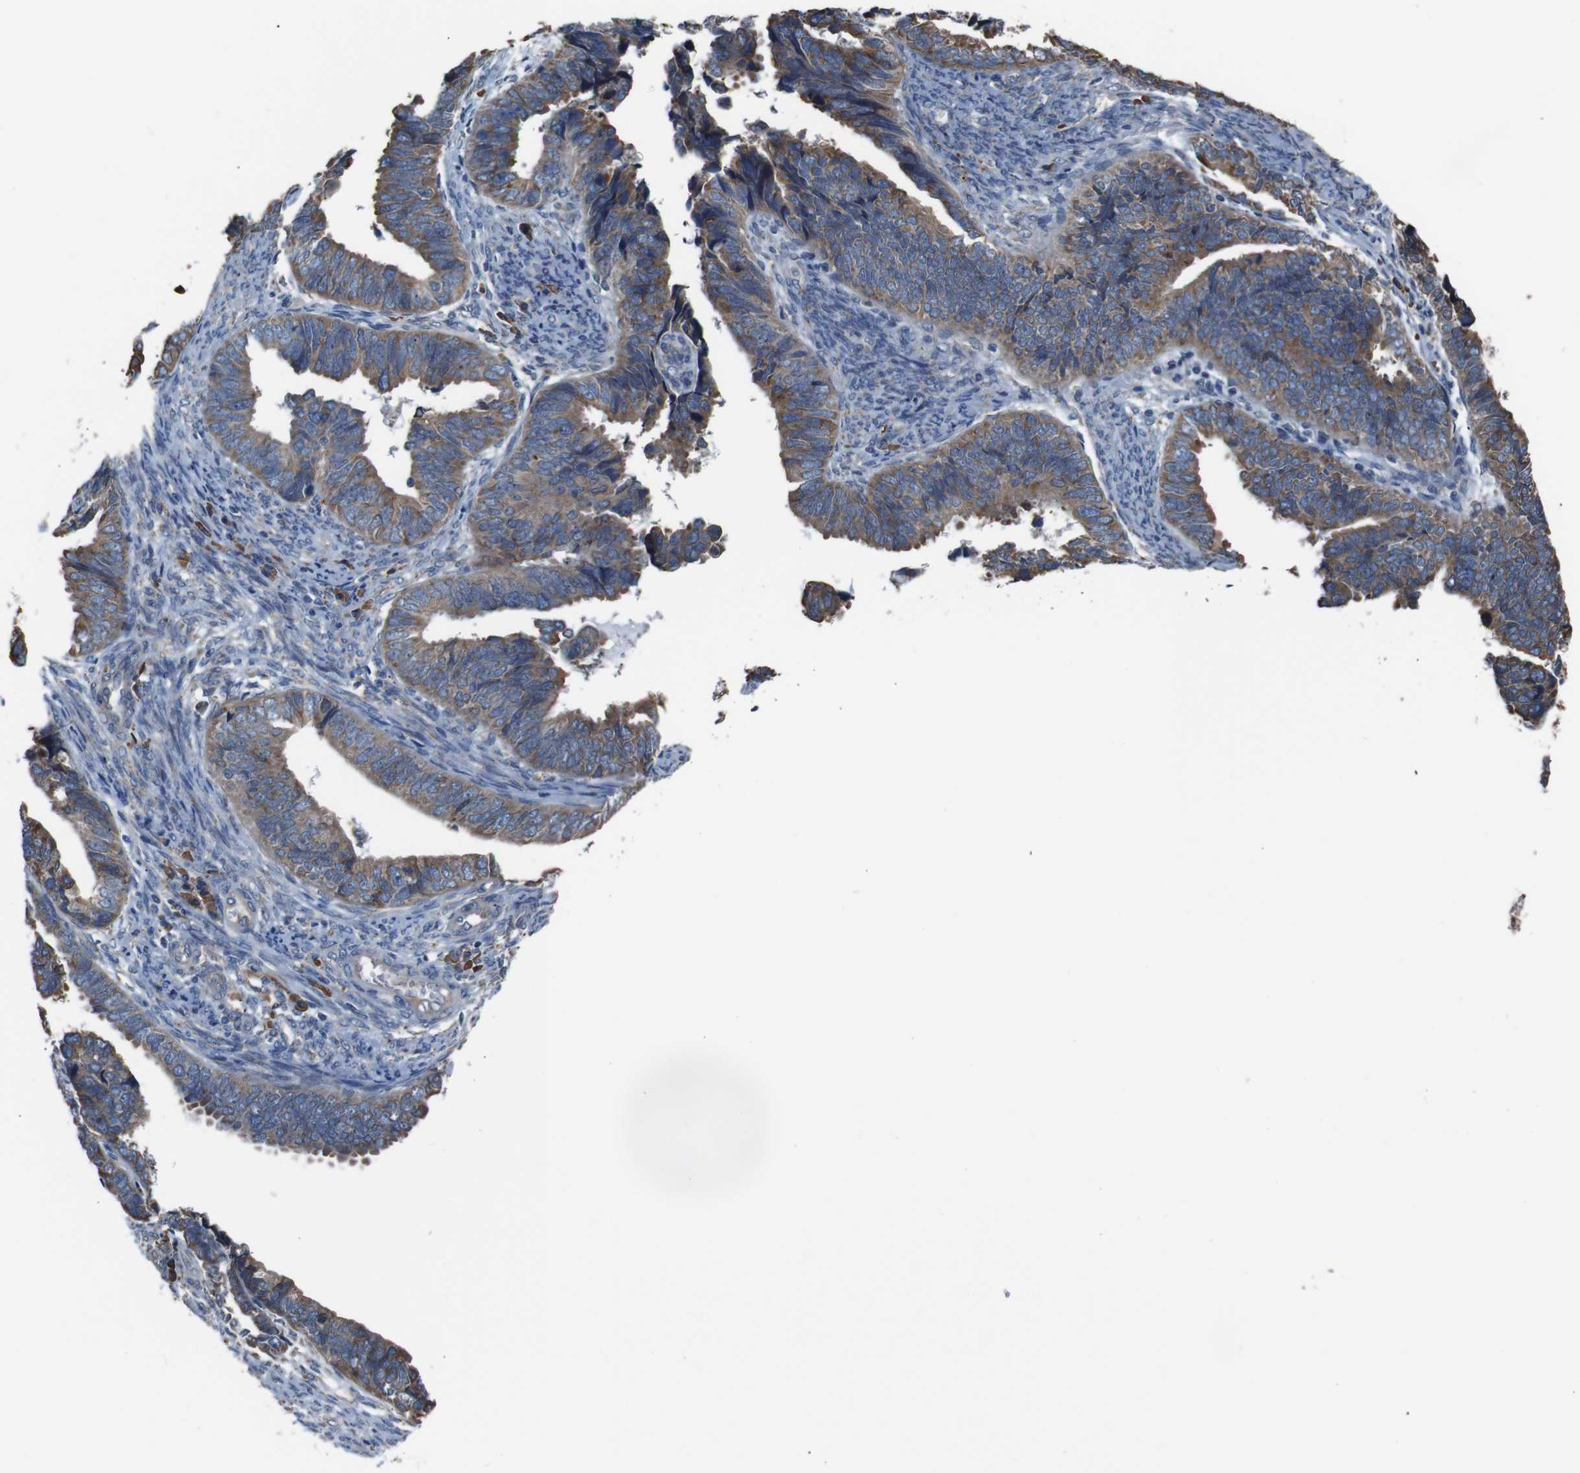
{"staining": {"intensity": "moderate", "quantity": ">75%", "location": "cytoplasmic/membranous"}, "tissue": "endometrial cancer", "cell_type": "Tumor cells", "image_type": "cancer", "snomed": [{"axis": "morphology", "description": "Adenocarcinoma, NOS"}, {"axis": "topography", "description": "Endometrium"}], "caption": "A medium amount of moderate cytoplasmic/membranous staining is present in approximately >75% of tumor cells in endometrial cancer tissue. (DAB = brown stain, brightfield microscopy at high magnification).", "gene": "SIGMAR1", "patient": {"sex": "female", "age": 75}}